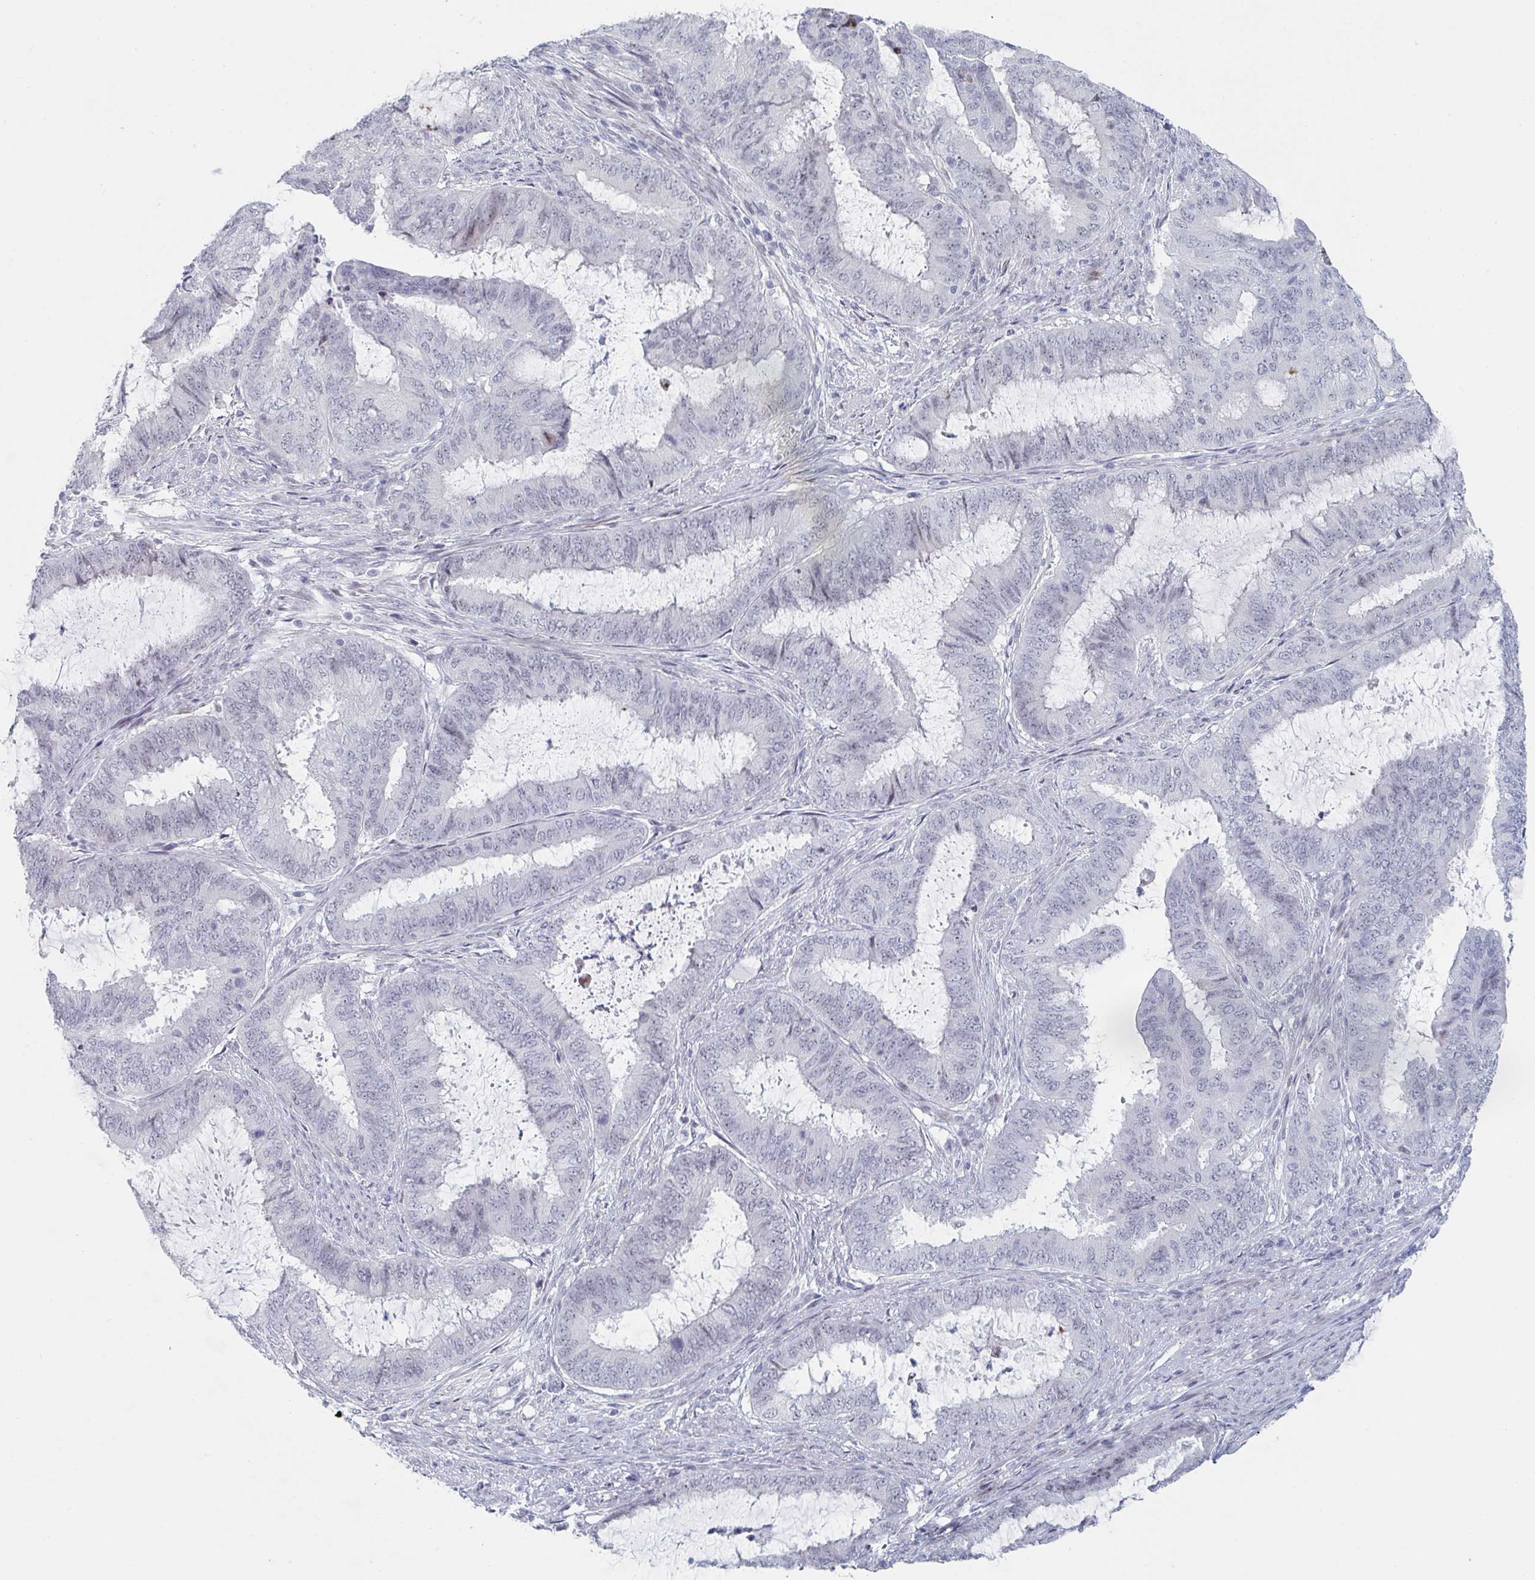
{"staining": {"intensity": "negative", "quantity": "none", "location": "none"}, "tissue": "endometrial cancer", "cell_type": "Tumor cells", "image_type": "cancer", "snomed": [{"axis": "morphology", "description": "Adenocarcinoma, NOS"}, {"axis": "topography", "description": "Endometrium"}], "caption": "Immunohistochemistry (IHC) photomicrograph of neoplastic tissue: endometrial adenocarcinoma stained with DAB reveals no significant protein staining in tumor cells.", "gene": "NR1H2", "patient": {"sex": "female", "age": 51}}